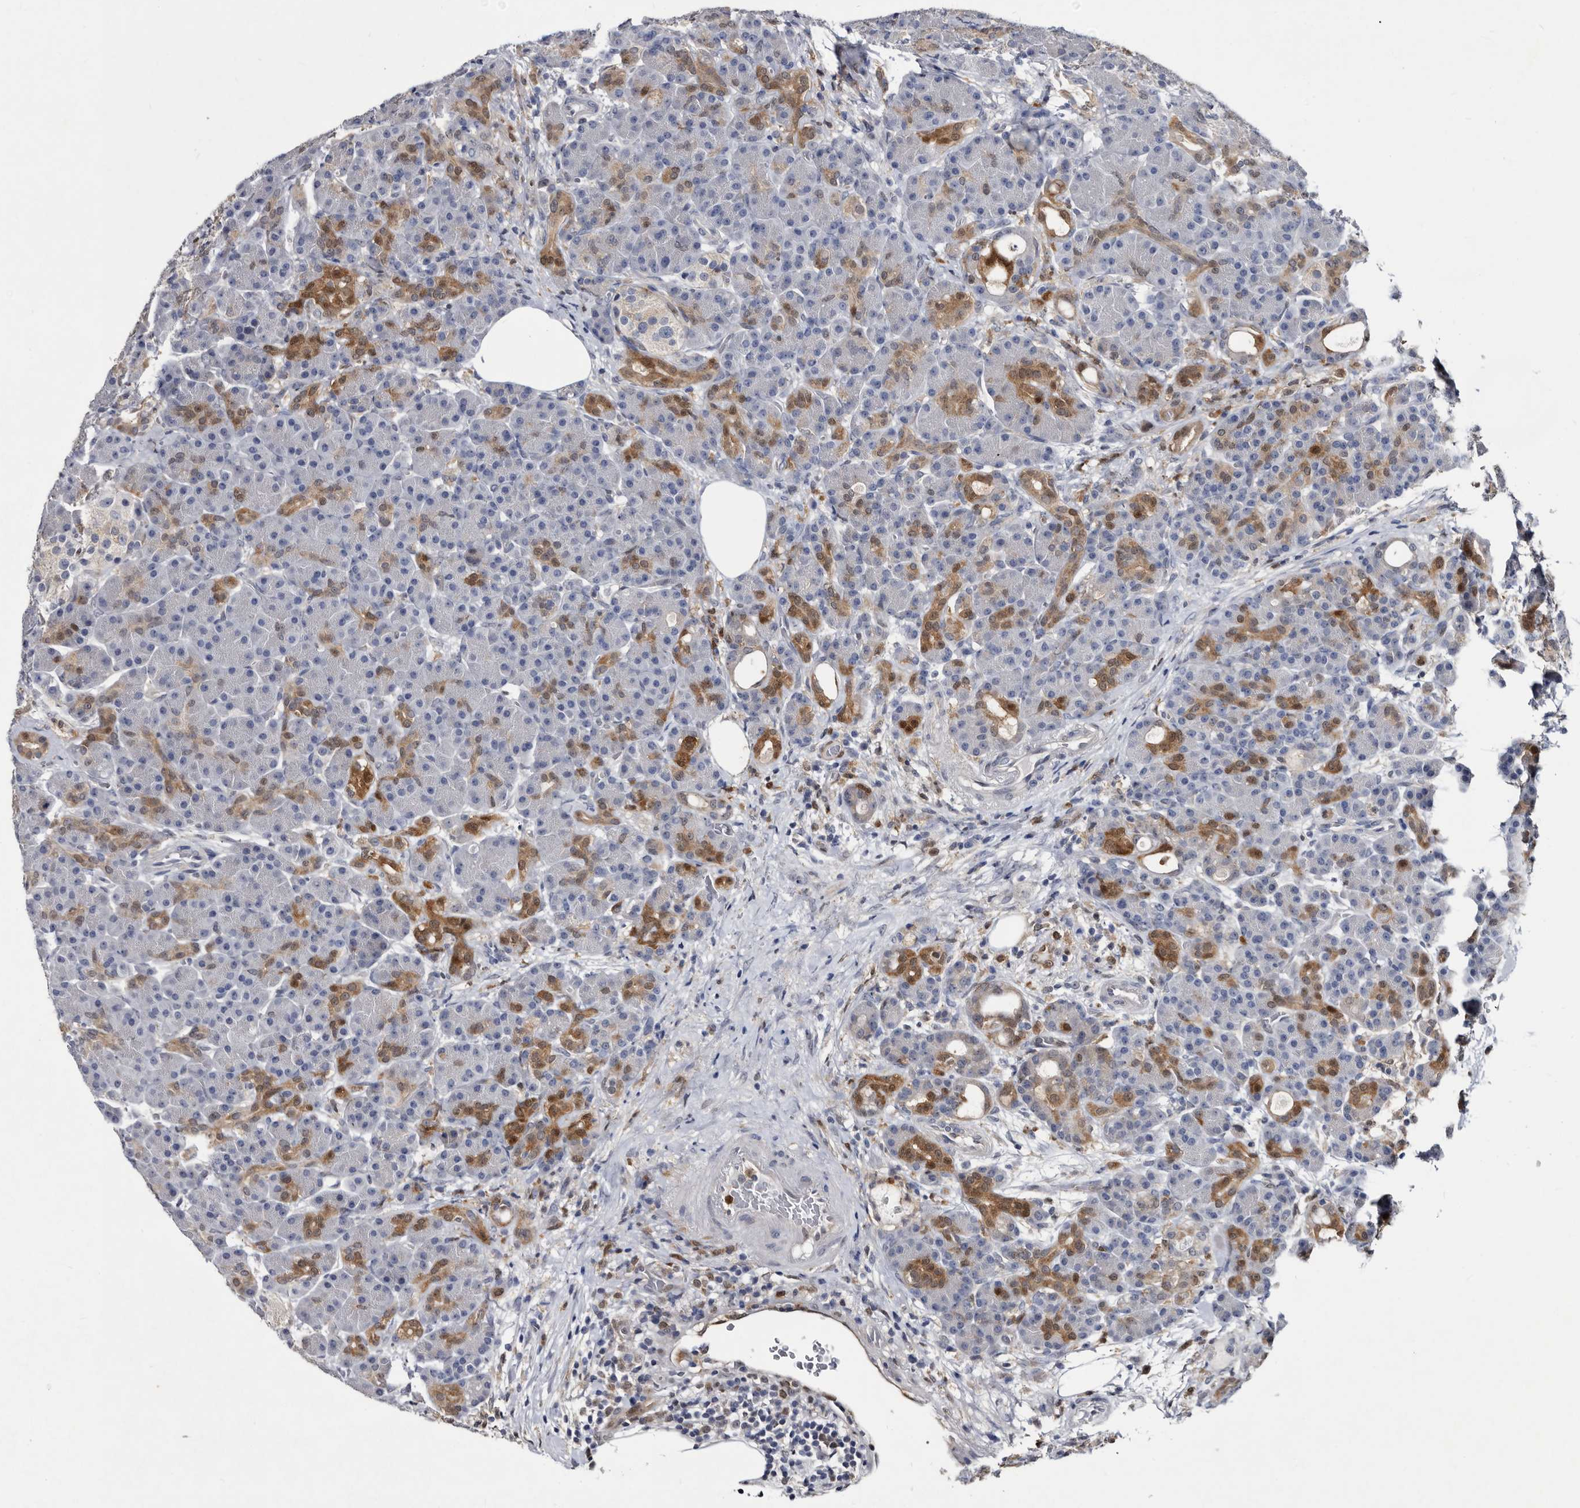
{"staining": {"intensity": "moderate", "quantity": "<25%", "location": "cytoplasmic/membranous,nuclear"}, "tissue": "pancreas", "cell_type": "Exocrine glandular cells", "image_type": "normal", "snomed": [{"axis": "morphology", "description": "Normal tissue, NOS"}, {"axis": "topography", "description": "Pancreas"}], "caption": "A micrograph of pancreas stained for a protein displays moderate cytoplasmic/membranous,nuclear brown staining in exocrine glandular cells. (Brightfield microscopy of DAB IHC at high magnification).", "gene": "SERPINB8", "patient": {"sex": "male", "age": 63}}